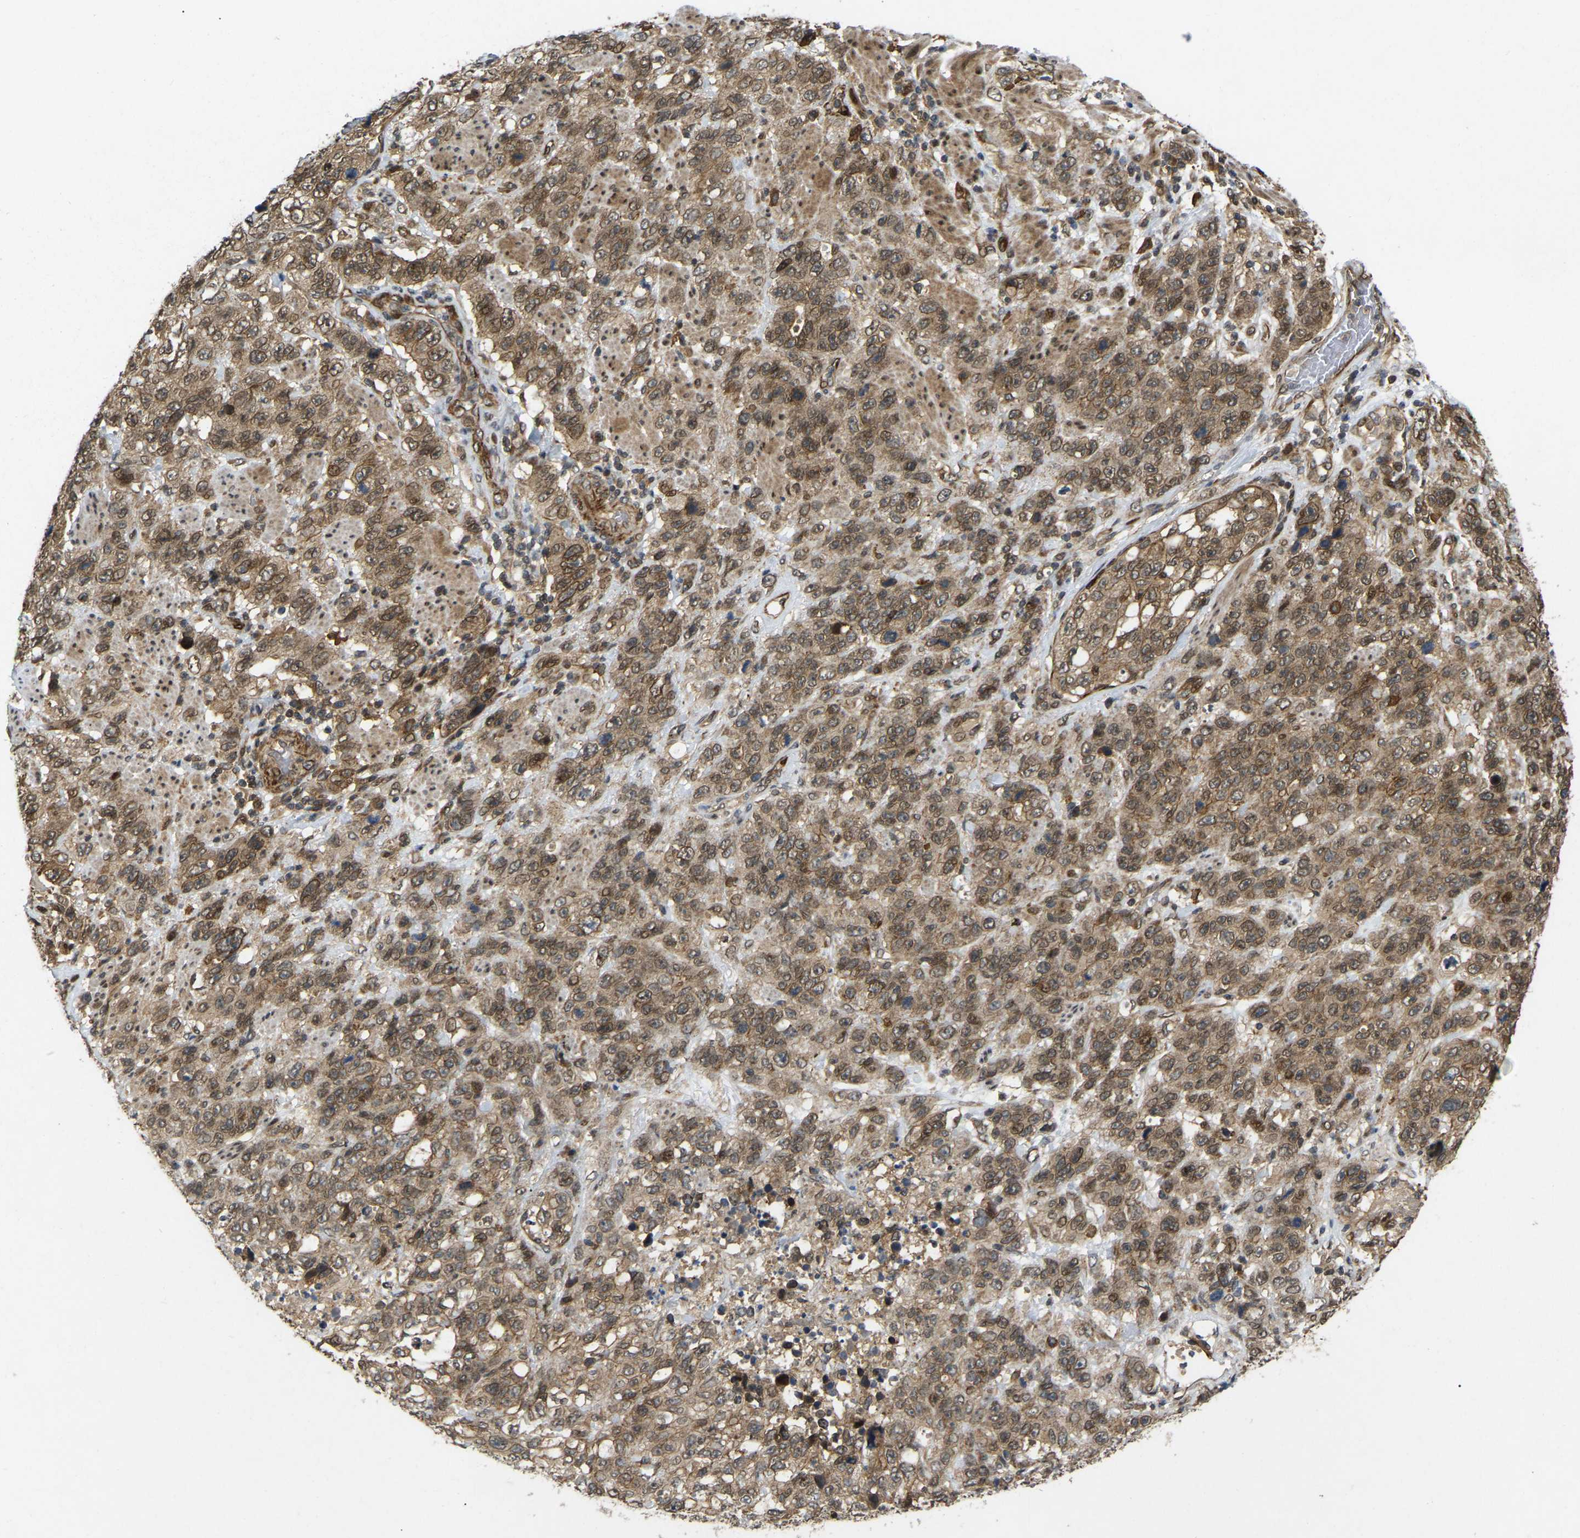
{"staining": {"intensity": "moderate", "quantity": ">75%", "location": "cytoplasmic/membranous,nuclear"}, "tissue": "stomach cancer", "cell_type": "Tumor cells", "image_type": "cancer", "snomed": [{"axis": "morphology", "description": "Adenocarcinoma, NOS"}, {"axis": "topography", "description": "Stomach"}], "caption": "Immunohistochemistry (IHC) of stomach adenocarcinoma demonstrates medium levels of moderate cytoplasmic/membranous and nuclear positivity in about >75% of tumor cells. (DAB IHC with brightfield microscopy, high magnification).", "gene": "KIAA1549", "patient": {"sex": "male", "age": 48}}